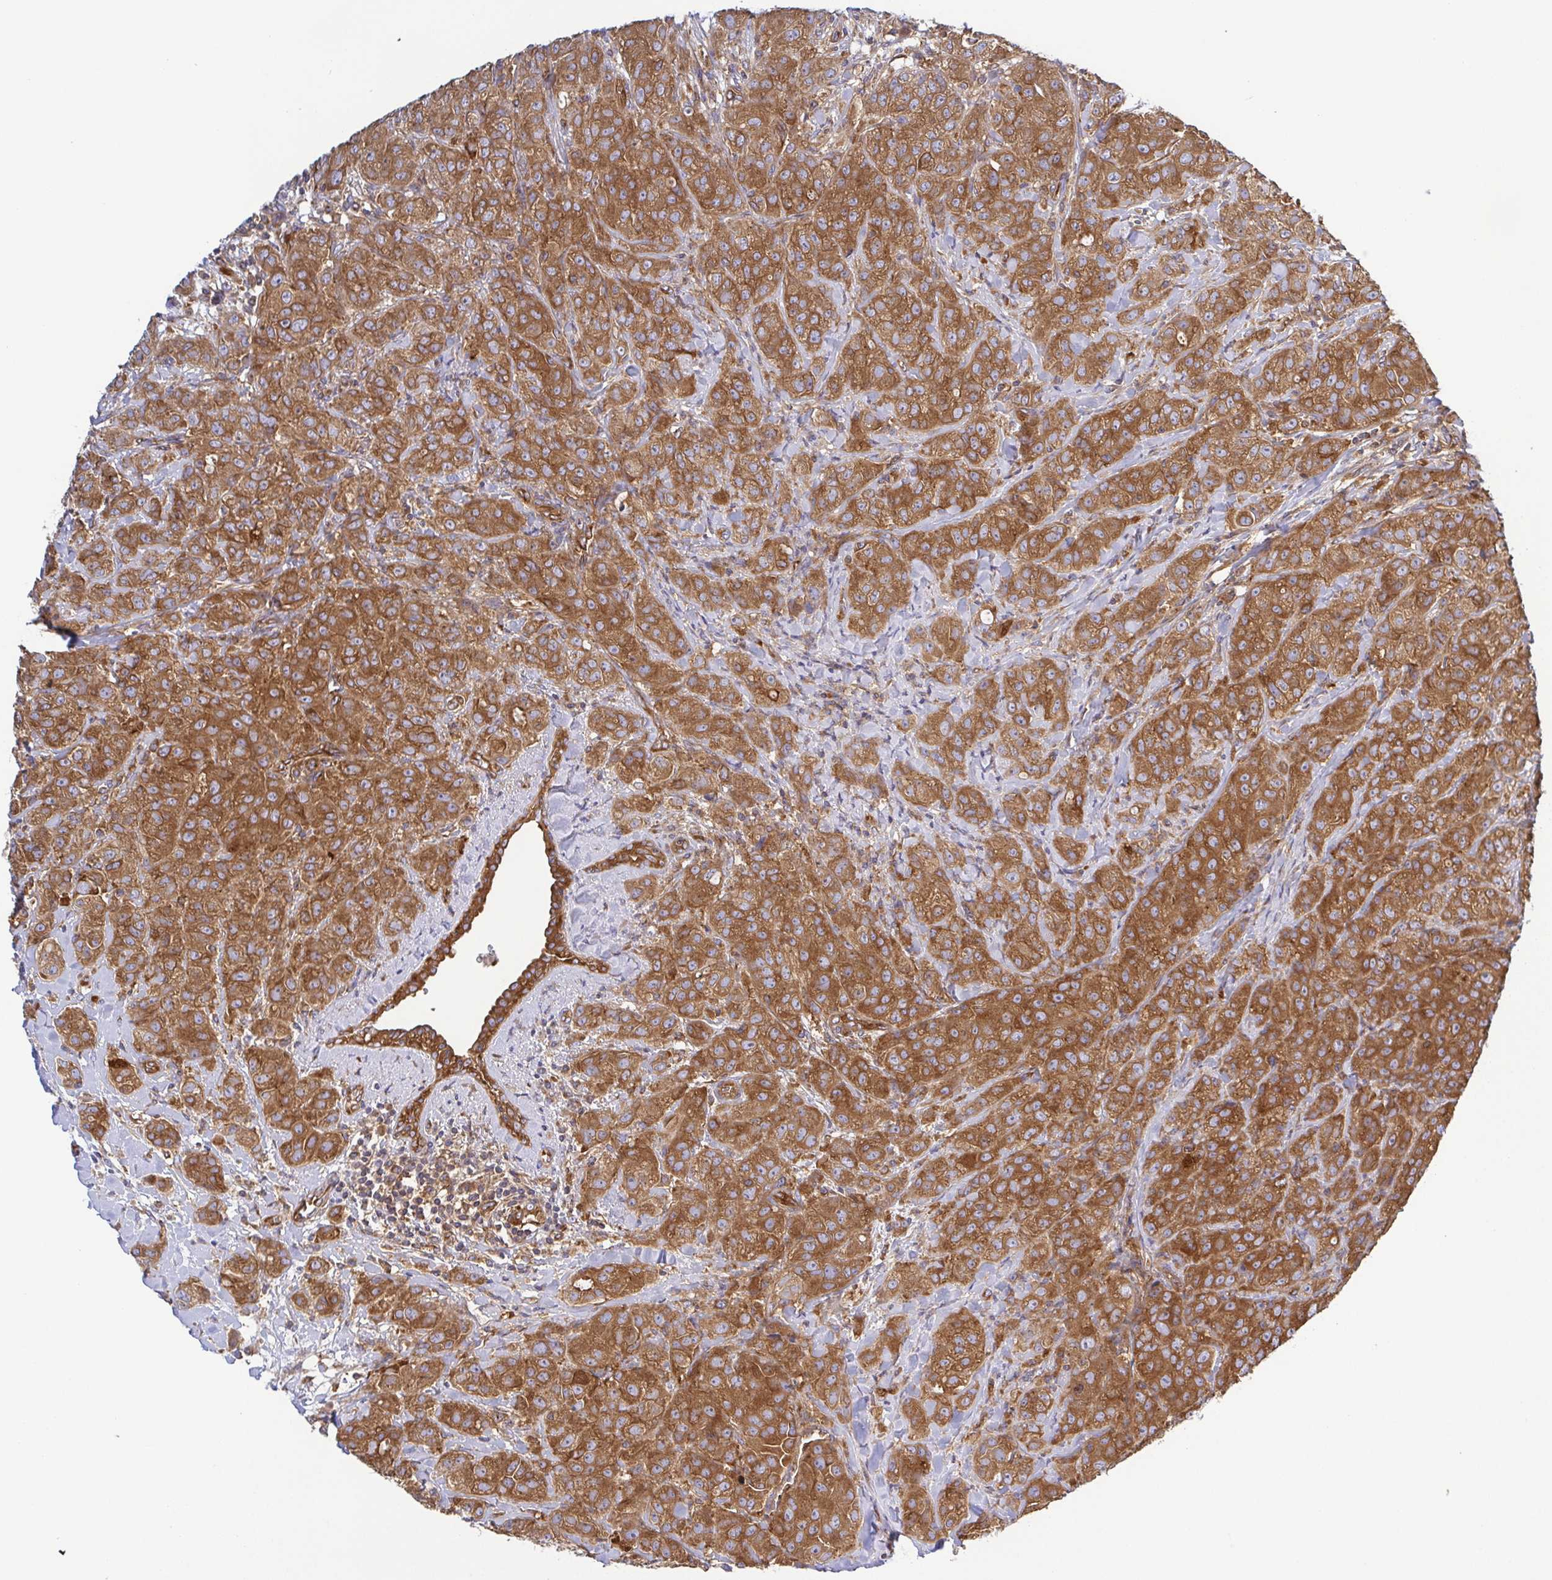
{"staining": {"intensity": "moderate", "quantity": ">75%", "location": "cytoplasmic/membranous"}, "tissue": "breast cancer", "cell_type": "Tumor cells", "image_type": "cancer", "snomed": [{"axis": "morphology", "description": "Normal tissue, NOS"}, {"axis": "morphology", "description": "Duct carcinoma"}, {"axis": "topography", "description": "Breast"}], "caption": "Breast cancer tissue shows moderate cytoplasmic/membranous expression in about >75% of tumor cells (DAB = brown stain, brightfield microscopy at high magnification).", "gene": "KIF5B", "patient": {"sex": "female", "age": 43}}